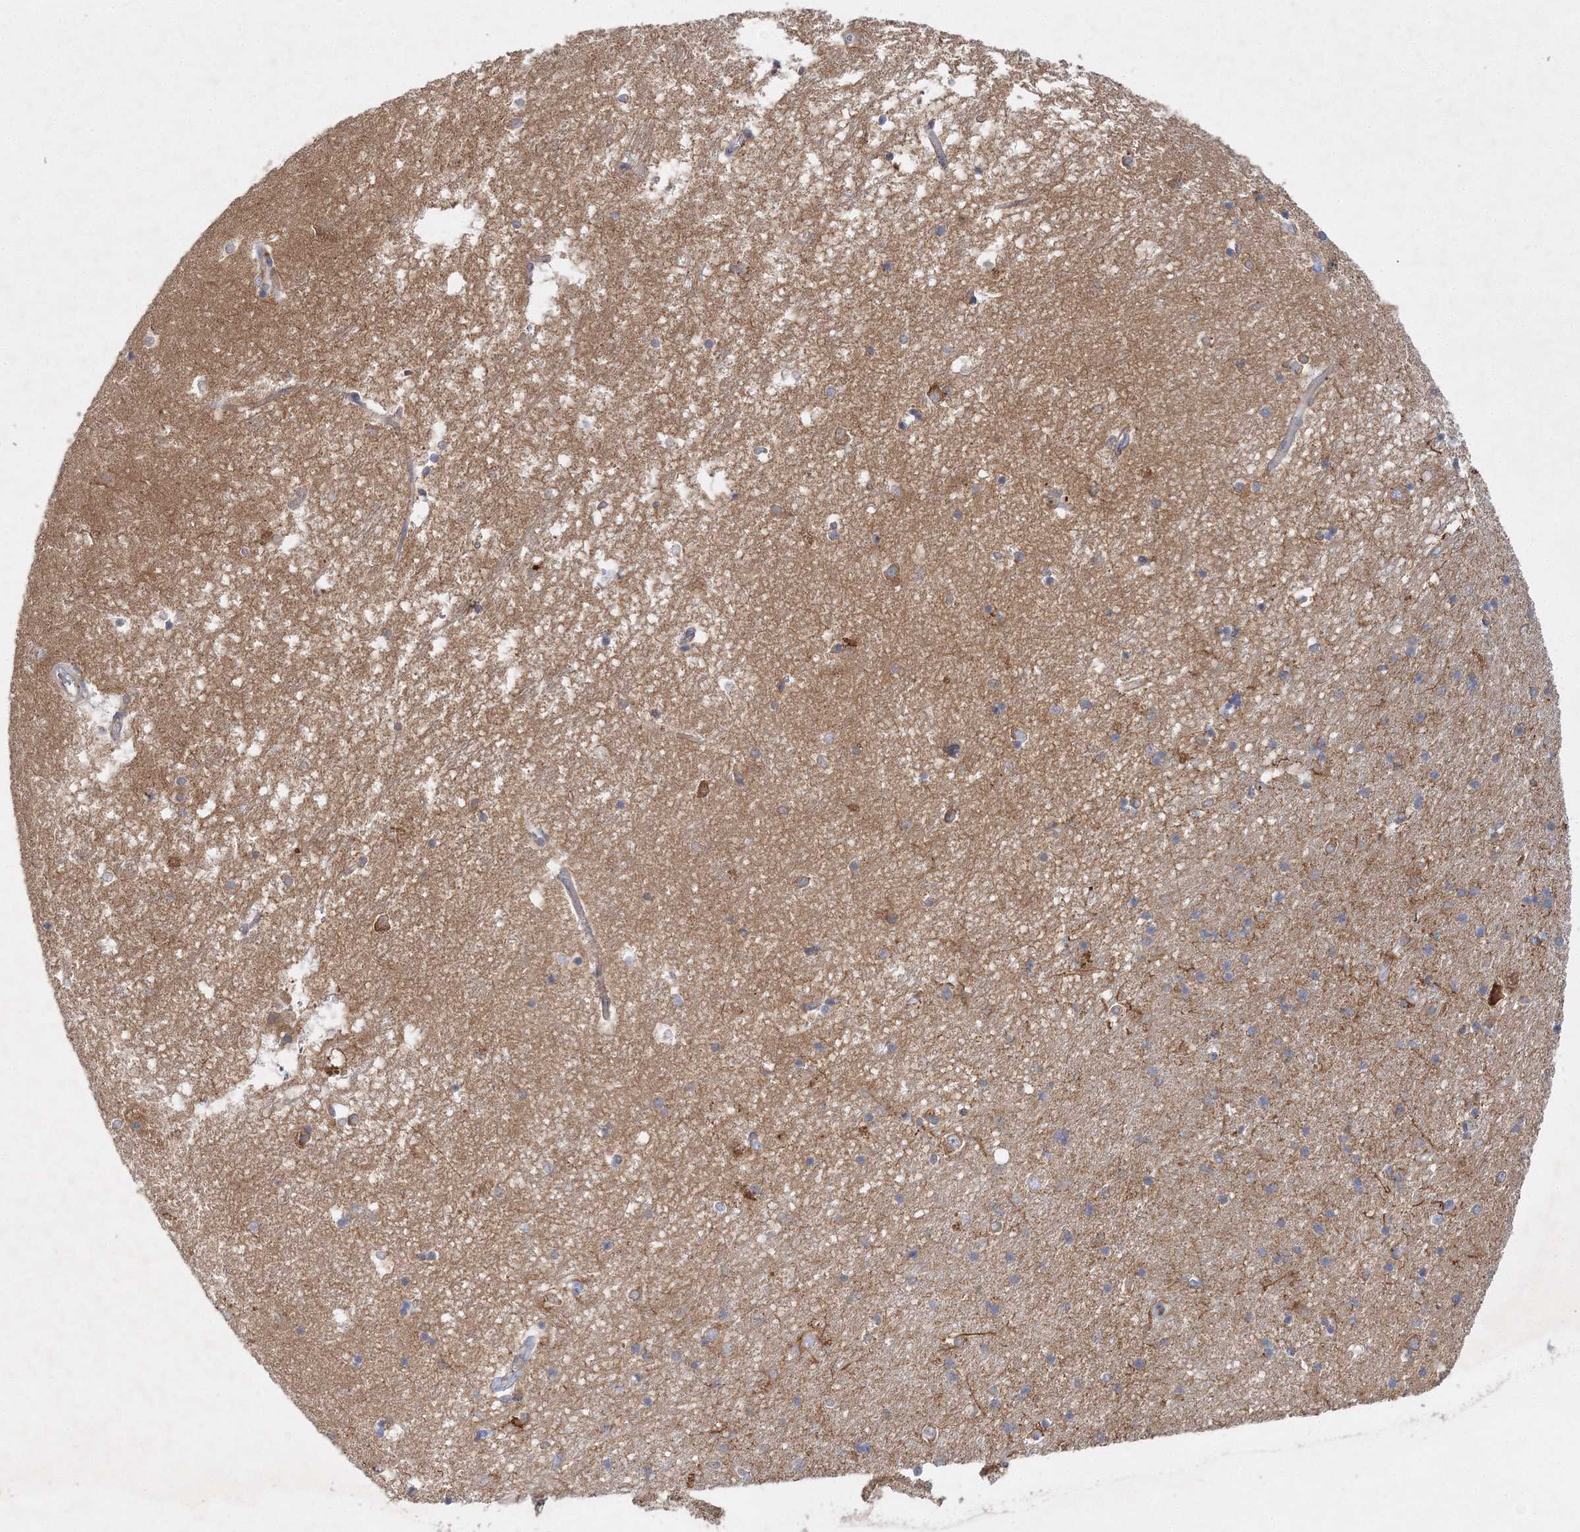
{"staining": {"intensity": "moderate", "quantity": "<25%", "location": "cytoplasmic/membranous"}, "tissue": "hippocampus", "cell_type": "Glial cells", "image_type": "normal", "snomed": [{"axis": "morphology", "description": "Normal tissue, NOS"}, {"axis": "topography", "description": "Hippocampus"}], "caption": "Approximately <25% of glial cells in unremarkable hippocampus reveal moderate cytoplasmic/membranous protein positivity as visualized by brown immunohistochemical staining.", "gene": "WDR37", "patient": {"sex": "male", "age": 45}}